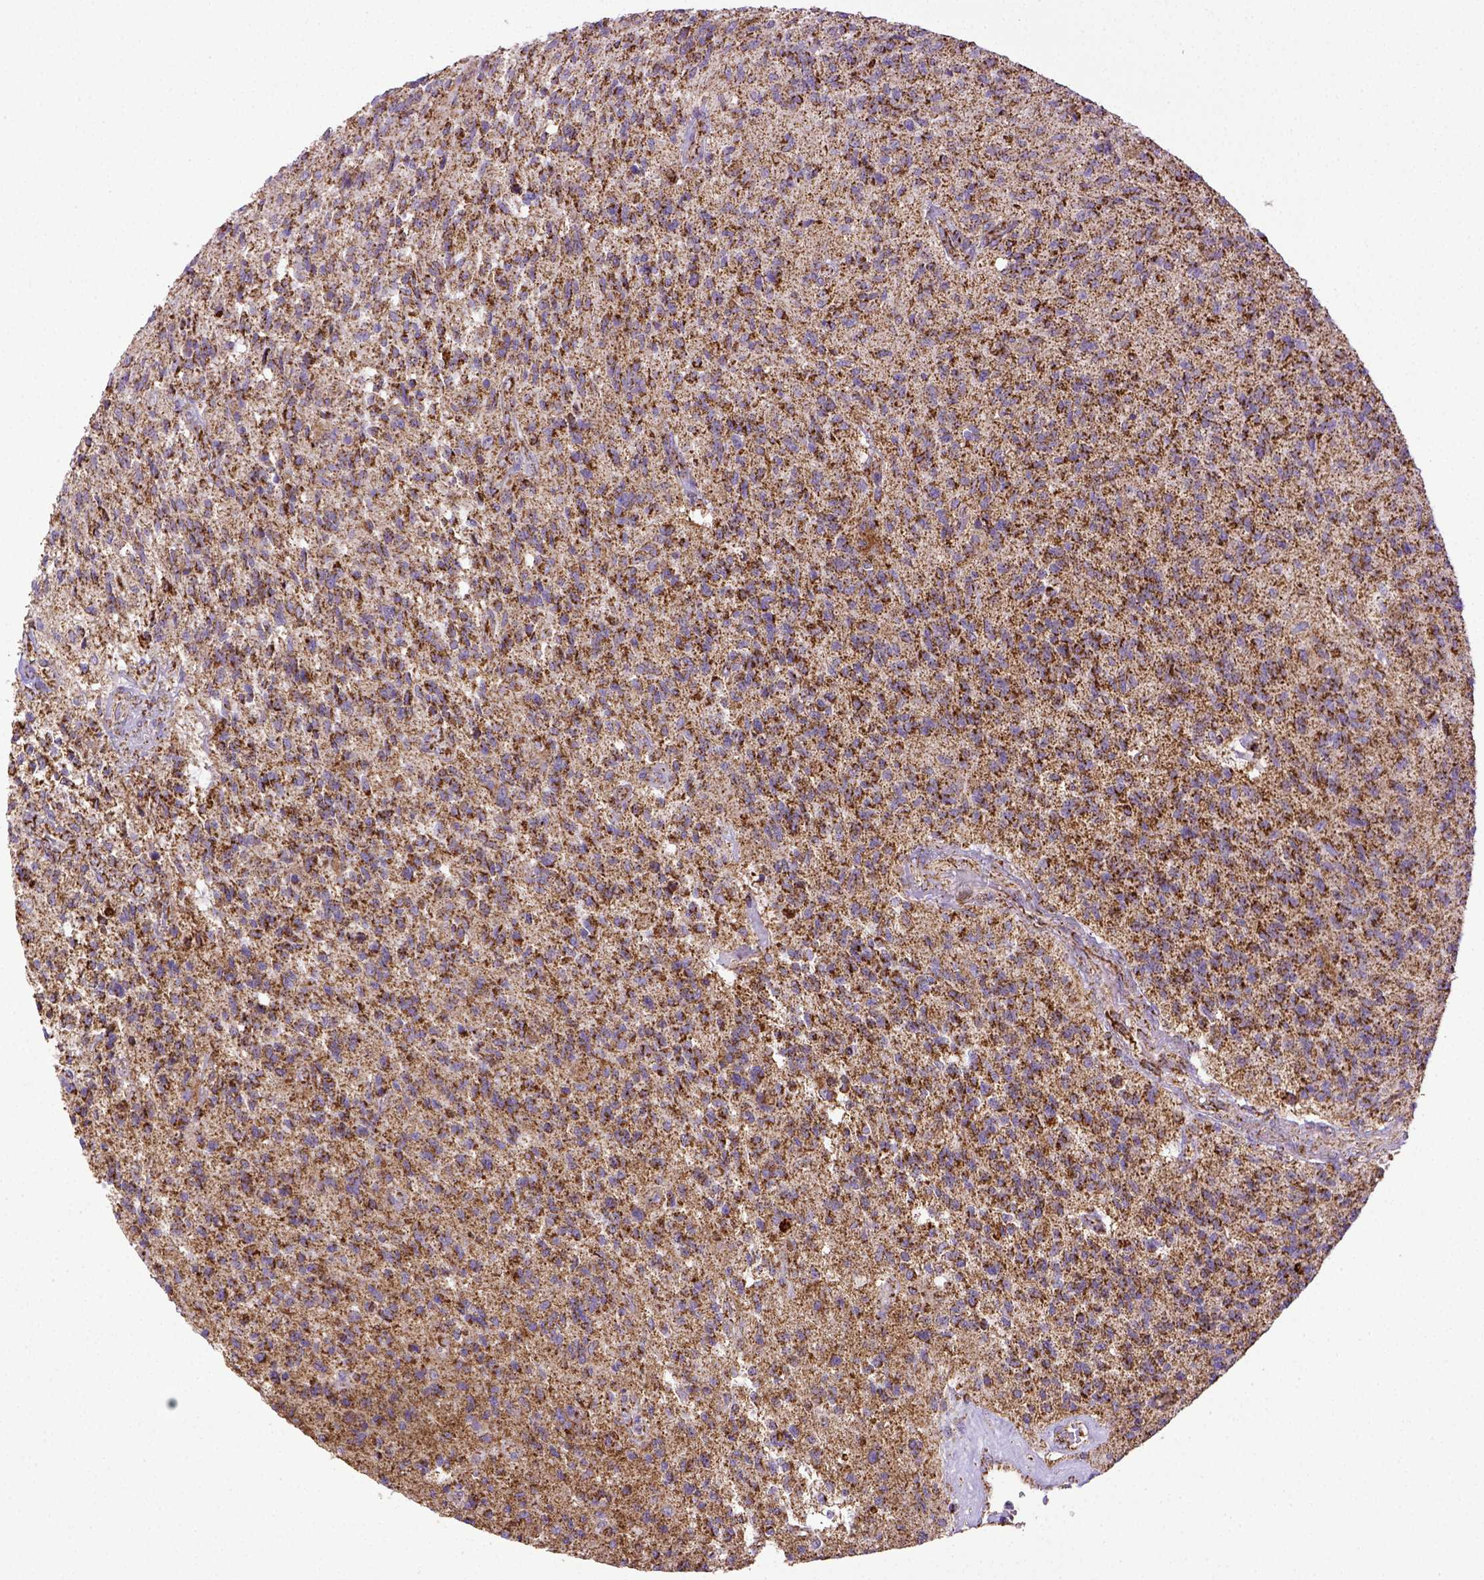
{"staining": {"intensity": "strong", "quantity": ">75%", "location": "cytoplasmic/membranous"}, "tissue": "glioma", "cell_type": "Tumor cells", "image_type": "cancer", "snomed": [{"axis": "morphology", "description": "Glioma, malignant, High grade"}, {"axis": "topography", "description": "Brain"}], "caption": "Malignant high-grade glioma stained for a protein (brown) demonstrates strong cytoplasmic/membranous positive expression in about >75% of tumor cells.", "gene": "MT-CO1", "patient": {"sex": "male", "age": 56}}